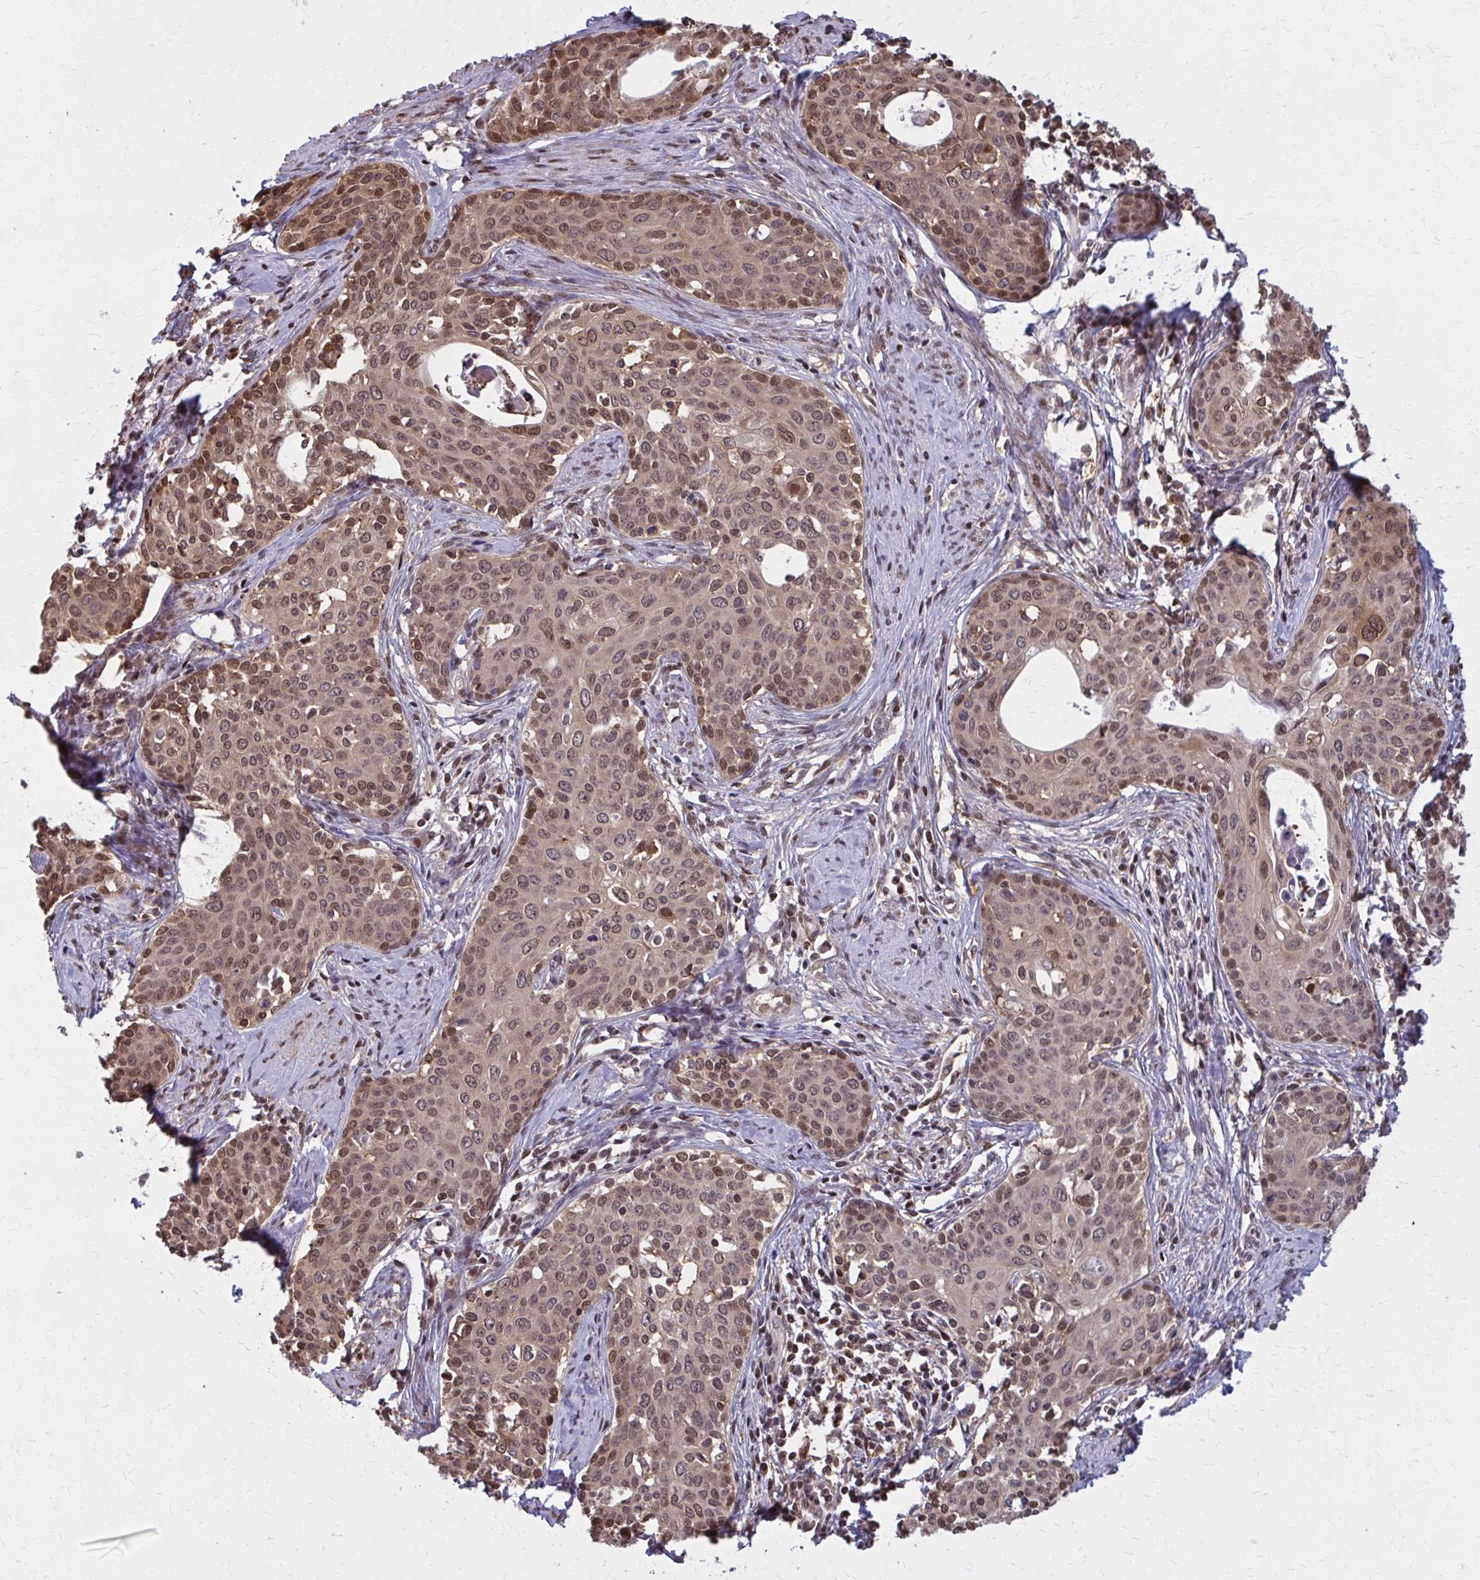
{"staining": {"intensity": "moderate", "quantity": ">75%", "location": "cytoplasmic/membranous,nuclear"}, "tissue": "cervical cancer", "cell_type": "Tumor cells", "image_type": "cancer", "snomed": [{"axis": "morphology", "description": "Squamous cell carcinoma, NOS"}, {"axis": "morphology", "description": "Adenocarcinoma, NOS"}, {"axis": "topography", "description": "Cervix"}], "caption": "The histopathology image displays a brown stain indicating the presence of a protein in the cytoplasmic/membranous and nuclear of tumor cells in adenocarcinoma (cervical).", "gene": "MDH1", "patient": {"sex": "female", "age": 52}}